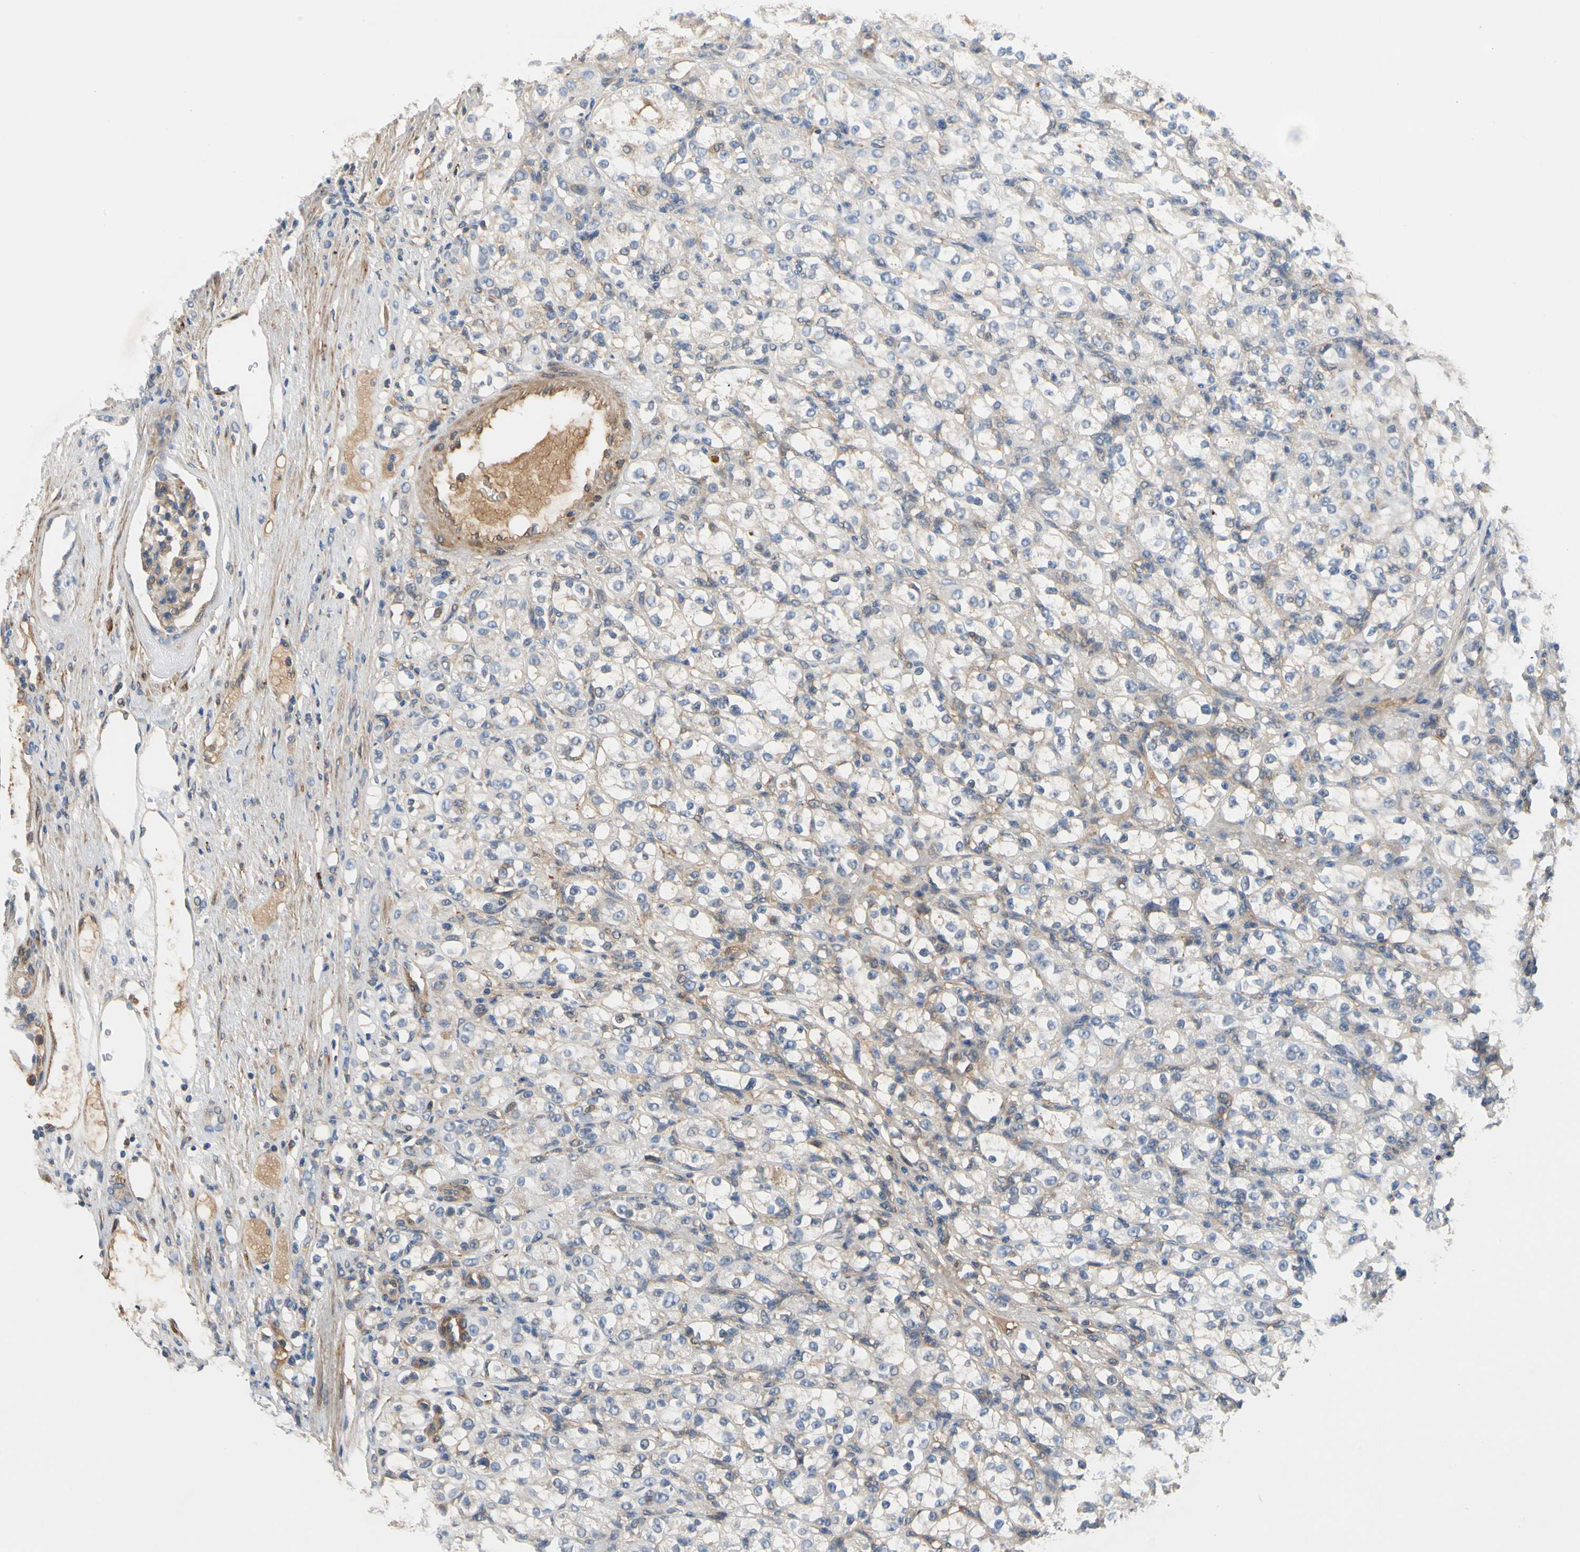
{"staining": {"intensity": "weak", "quantity": "<25%", "location": "cytoplasmic/membranous"}, "tissue": "renal cancer", "cell_type": "Tumor cells", "image_type": "cancer", "snomed": [{"axis": "morphology", "description": "Normal tissue, NOS"}, {"axis": "morphology", "description": "Adenocarcinoma, NOS"}, {"axis": "topography", "description": "Kidney"}], "caption": "Tumor cells show no significant protein staining in renal adenocarcinoma.", "gene": "ENTREP3", "patient": {"sex": "male", "age": 61}}